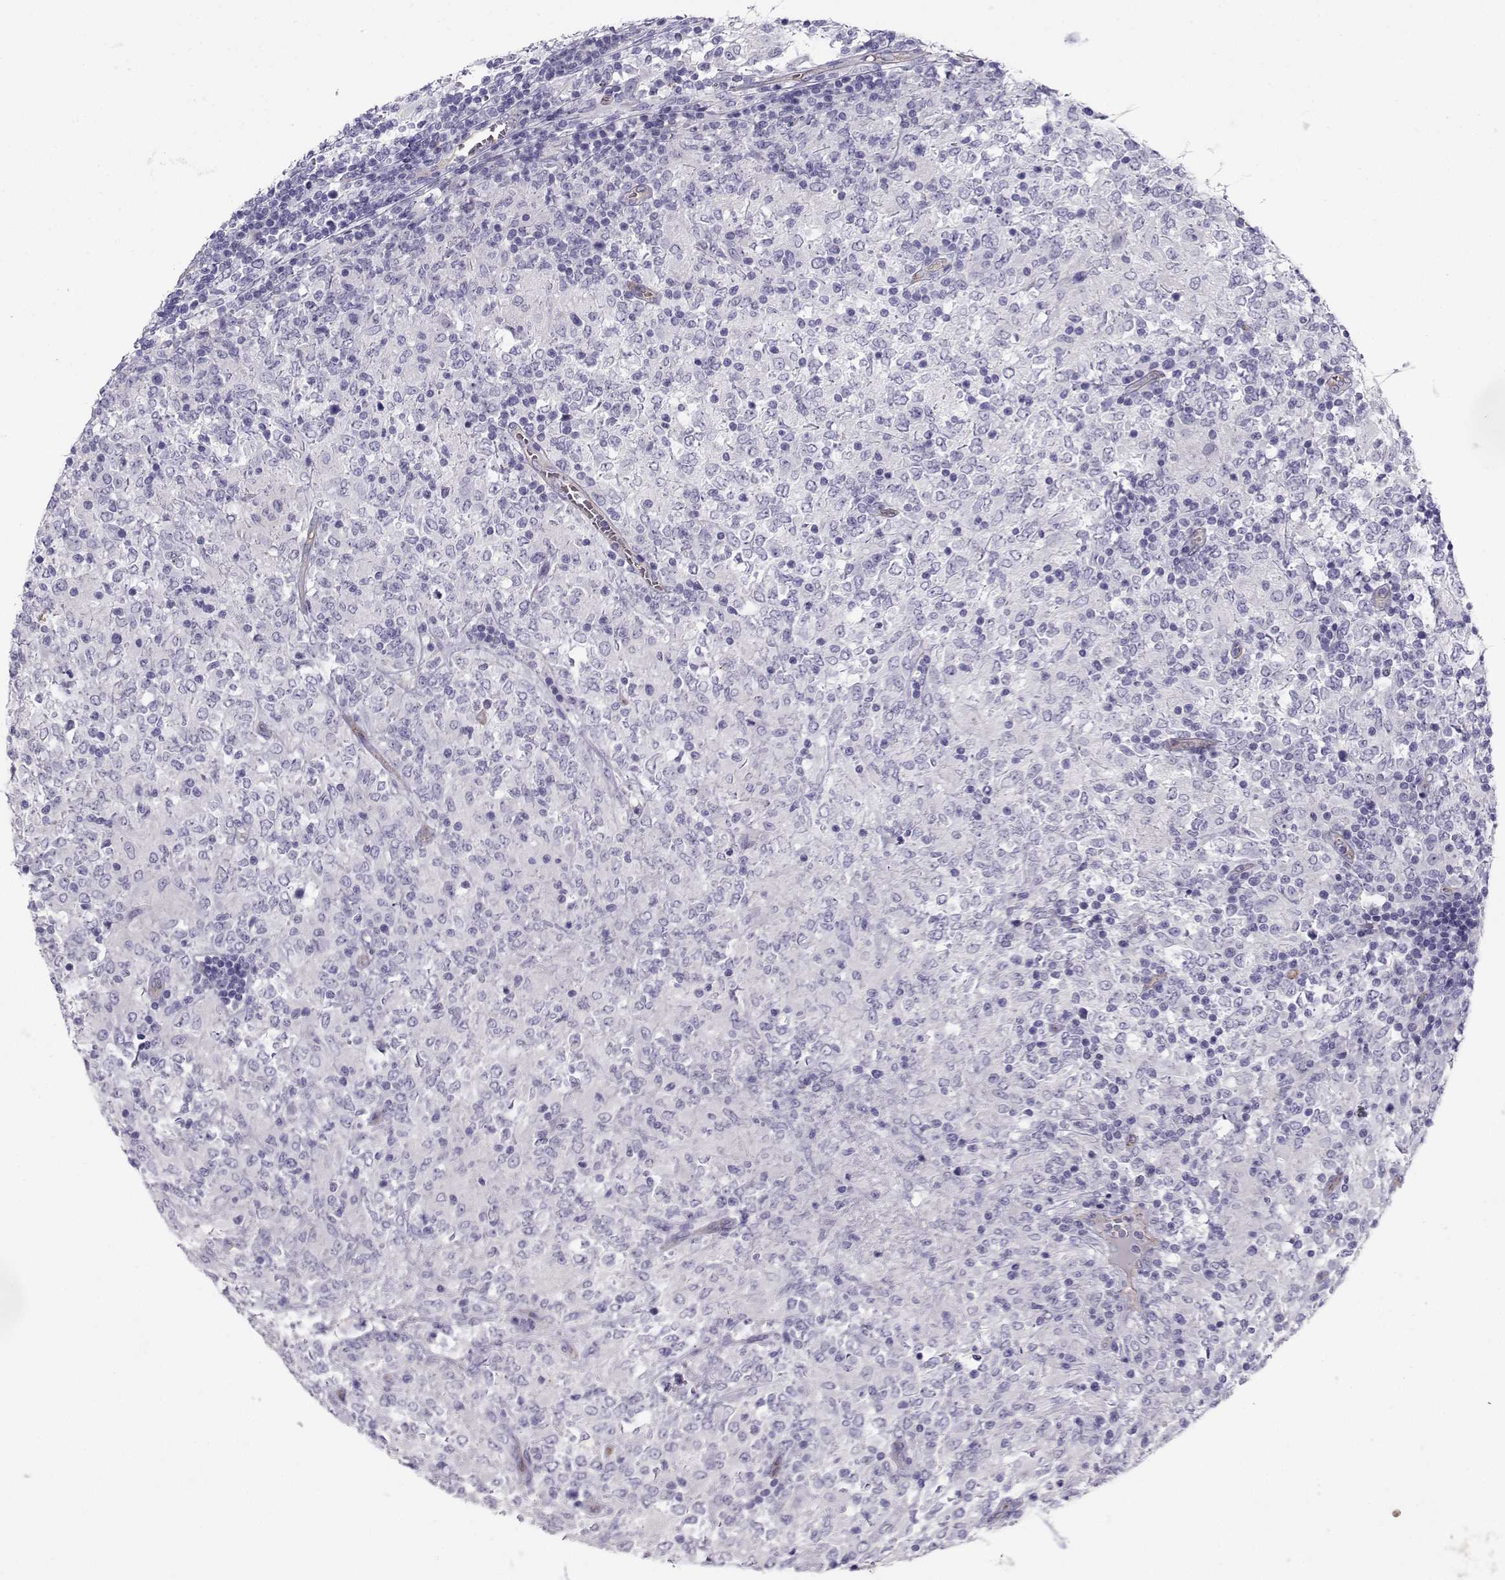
{"staining": {"intensity": "negative", "quantity": "none", "location": "none"}, "tissue": "lymphoma", "cell_type": "Tumor cells", "image_type": "cancer", "snomed": [{"axis": "morphology", "description": "Malignant lymphoma, non-Hodgkin's type, High grade"}, {"axis": "topography", "description": "Lymph node"}], "caption": "The image exhibits no significant staining in tumor cells of high-grade malignant lymphoma, non-Hodgkin's type.", "gene": "CLUL1", "patient": {"sex": "female", "age": 84}}